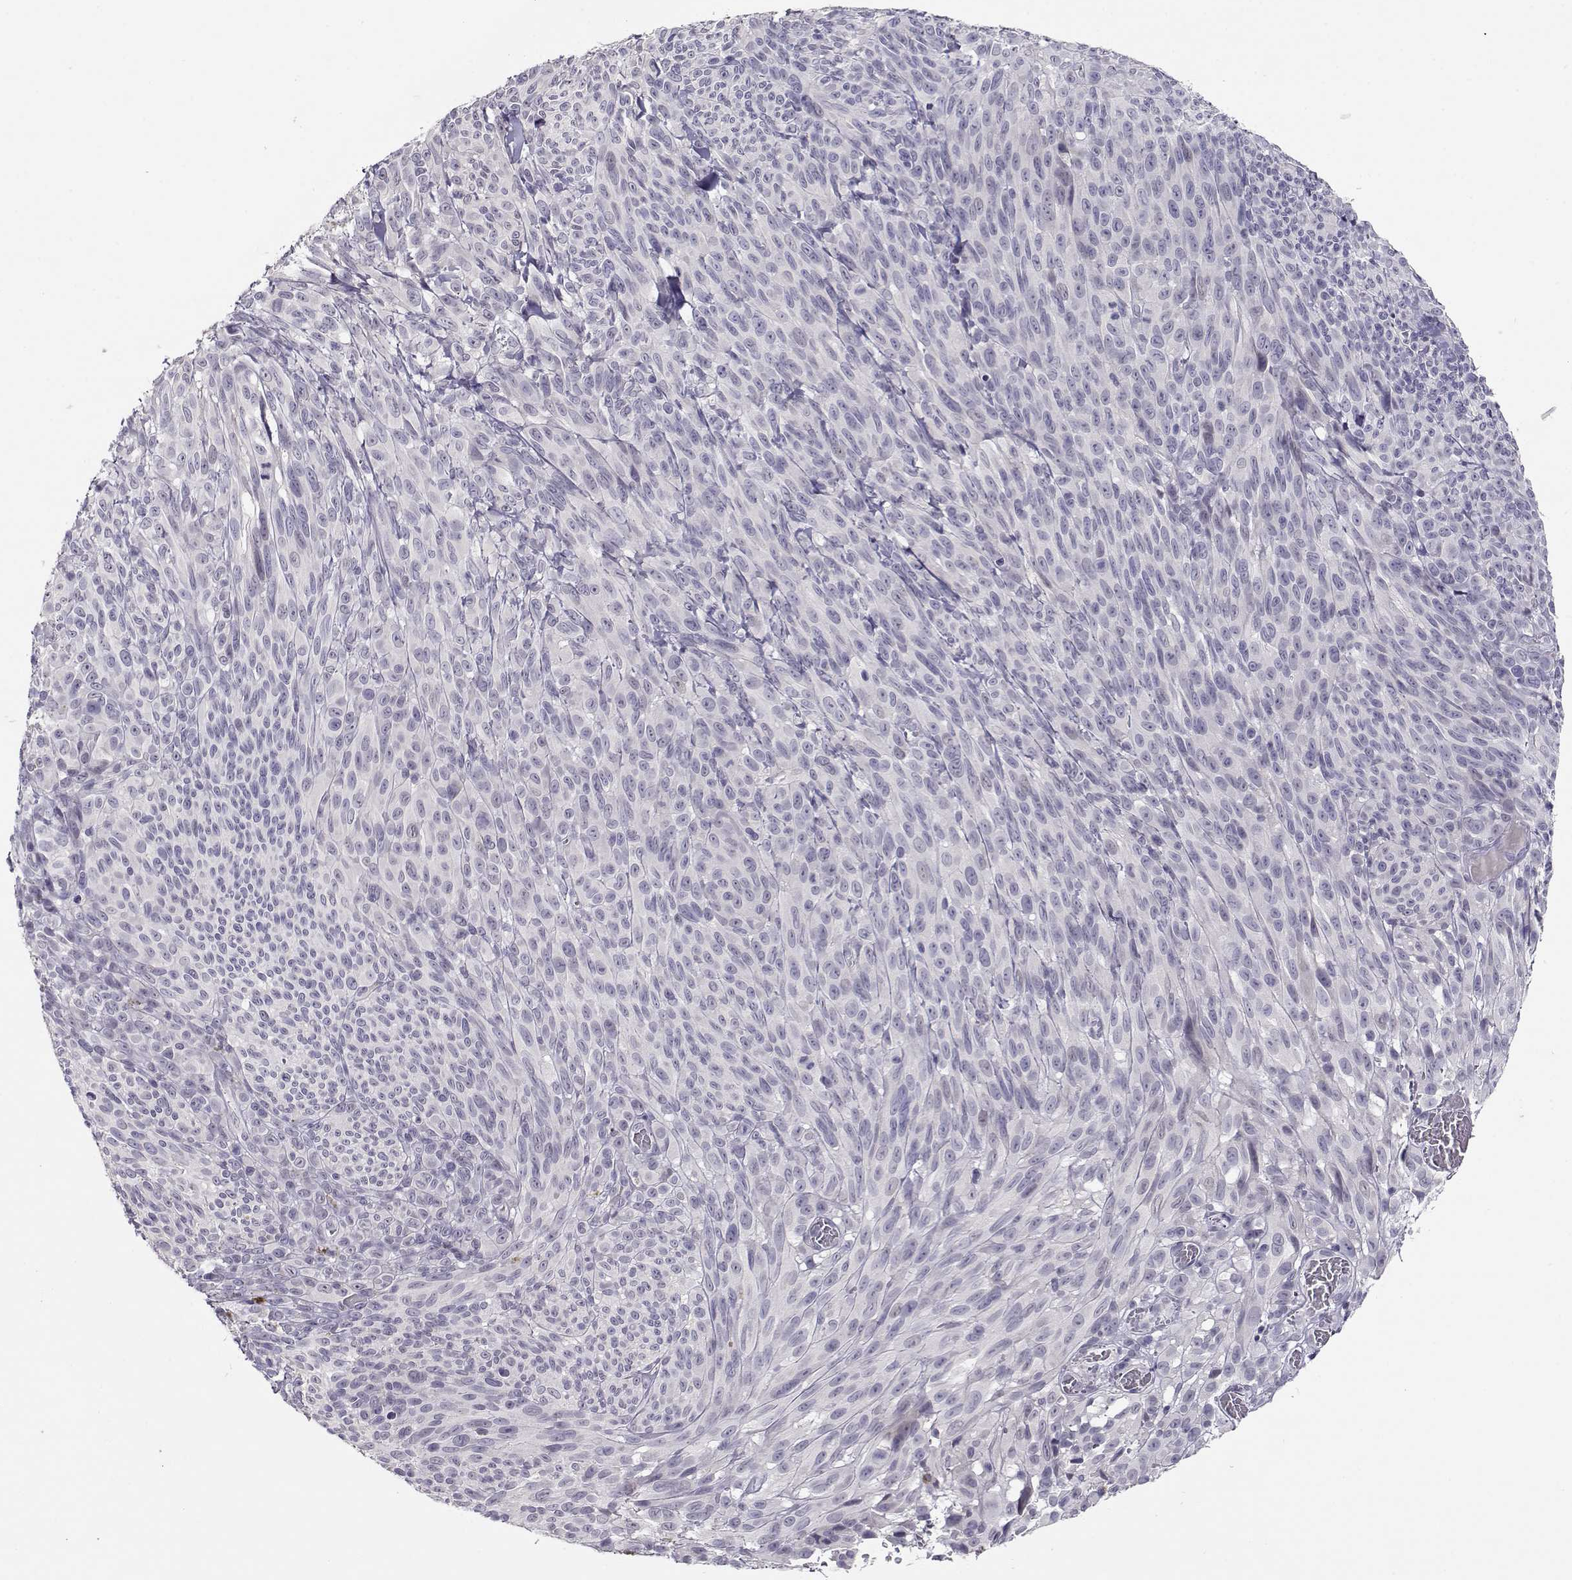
{"staining": {"intensity": "negative", "quantity": "none", "location": "none"}, "tissue": "melanoma", "cell_type": "Tumor cells", "image_type": "cancer", "snomed": [{"axis": "morphology", "description": "Malignant melanoma, NOS"}, {"axis": "topography", "description": "Skin"}], "caption": "This is an immunohistochemistry photomicrograph of human malignant melanoma. There is no positivity in tumor cells.", "gene": "RHOXF2", "patient": {"sex": "male", "age": 83}}